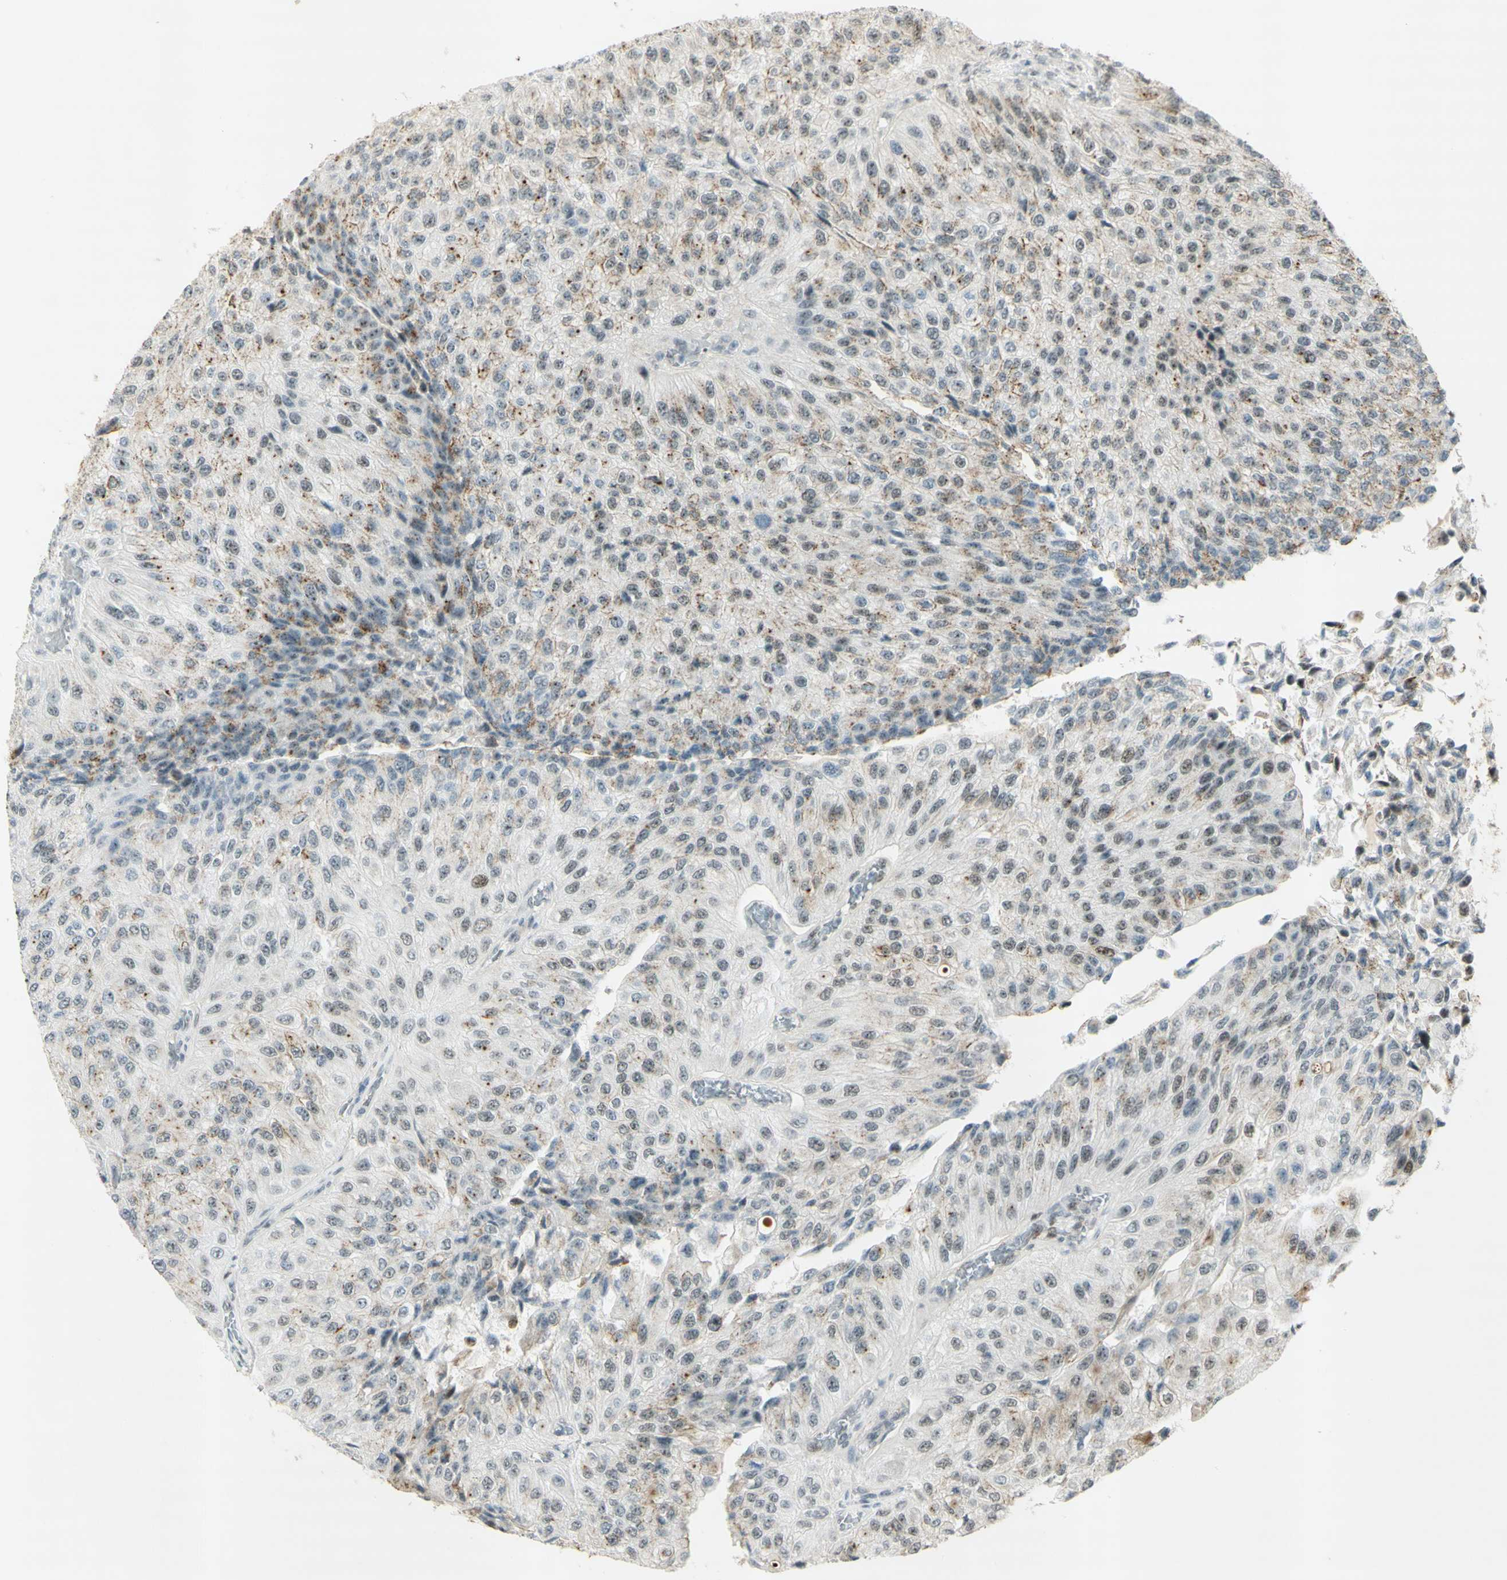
{"staining": {"intensity": "moderate", "quantity": "<25%", "location": "nuclear"}, "tissue": "urothelial cancer", "cell_type": "Tumor cells", "image_type": "cancer", "snomed": [{"axis": "morphology", "description": "Urothelial carcinoma, High grade"}, {"axis": "topography", "description": "Kidney"}, {"axis": "topography", "description": "Urinary bladder"}], "caption": "A low amount of moderate nuclear expression is seen in approximately <25% of tumor cells in high-grade urothelial carcinoma tissue.", "gene": "IRF1", "patient": {"sex": "male", "age": 77}}